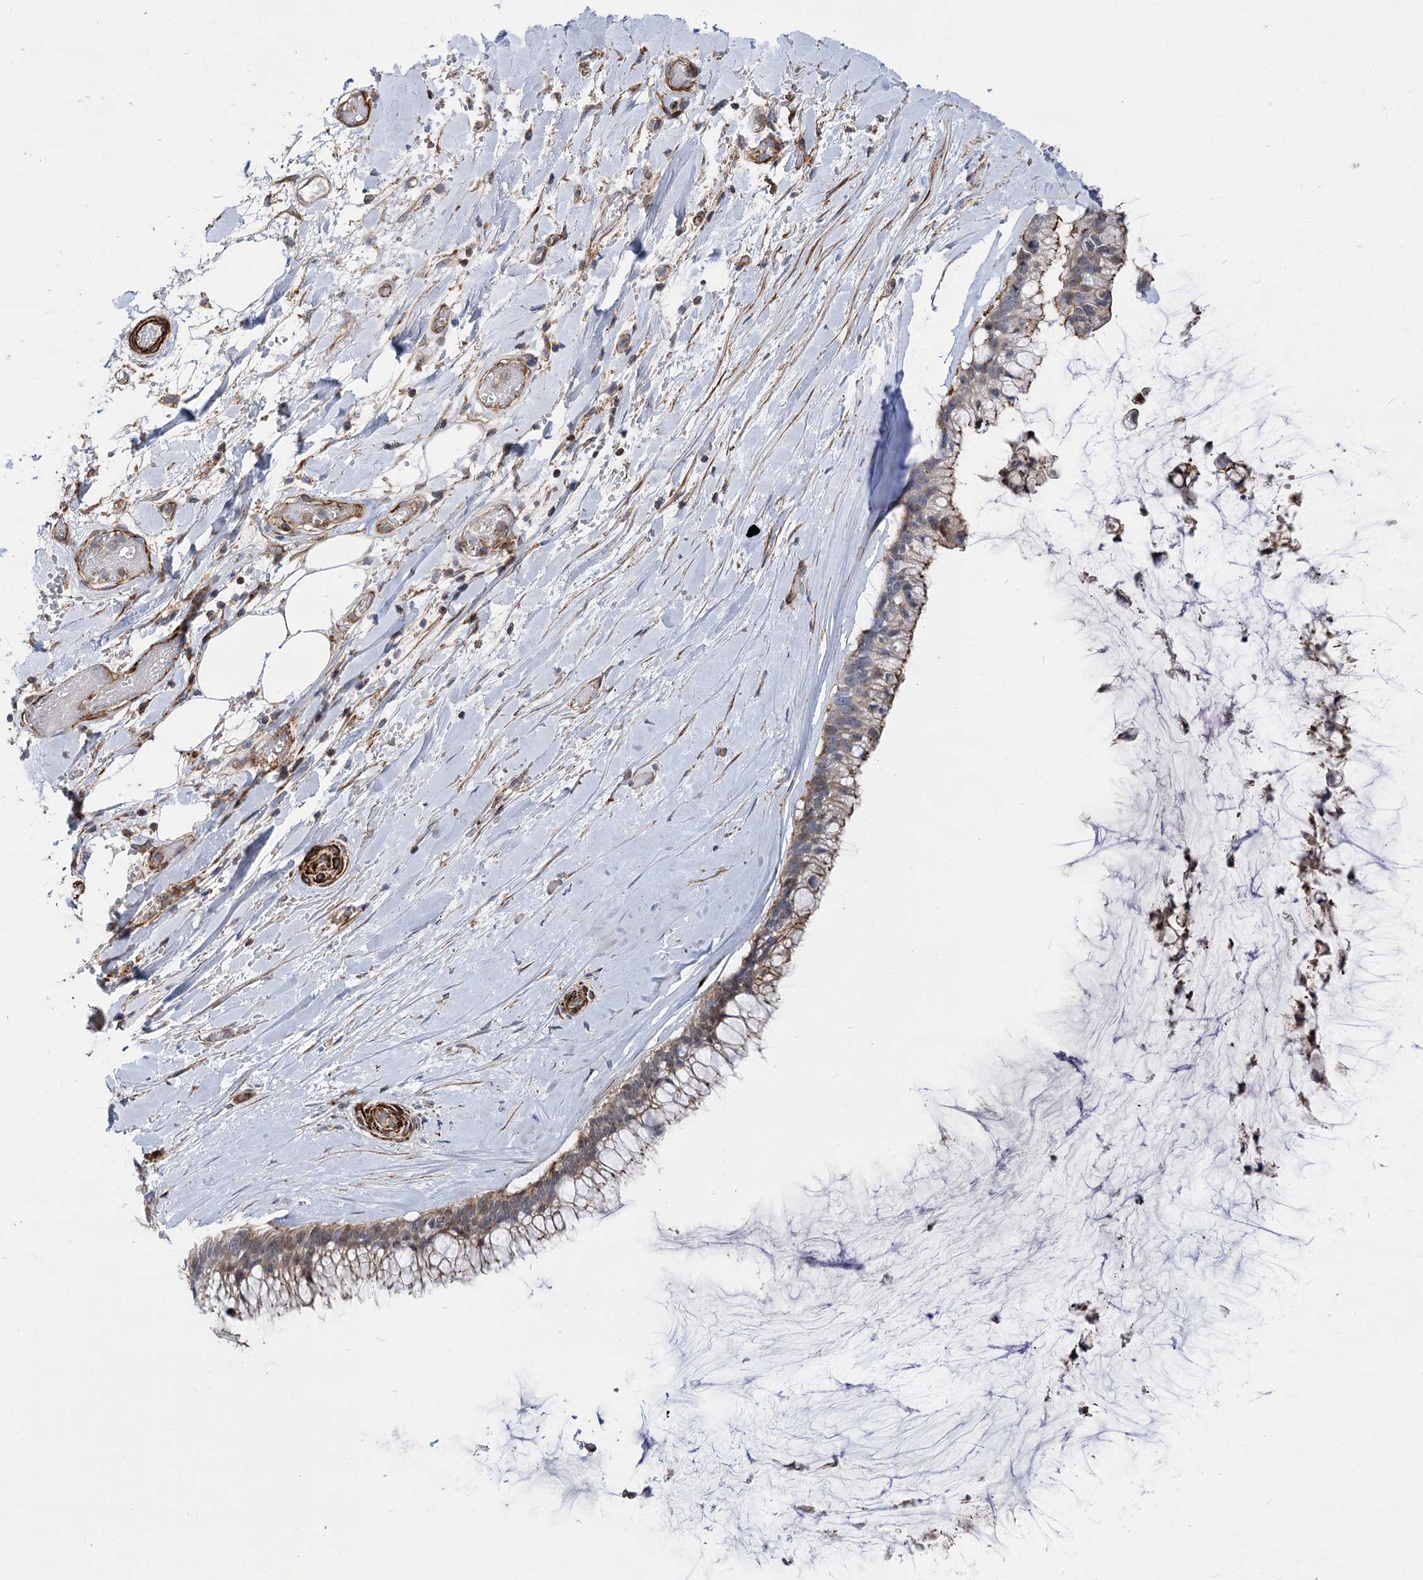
{"staining": {"intensity": "moderate", "quantity": "<25%", "location": "cytoplasmic/membranous,nuclear"}, "tissue": "ovarian cancer", "cell_type": "Tumor cells", "image_type": "cancer", "snomed": [{"axis": "morphology", "description": "Cystadenocarcinoma, mucinous, NOS"}, {"axis": "topography", "description": "Ovary"}], "caption": "The photomicrograph exhibits staining of ovarian mucinous cystadenocarcinoma, revealing moderate cytoplasmic/membranous and nuclear protein expression (brown color) within tumor cells.", "gene": "DPP3", "patient": {"sex": "female", "age": 39}}